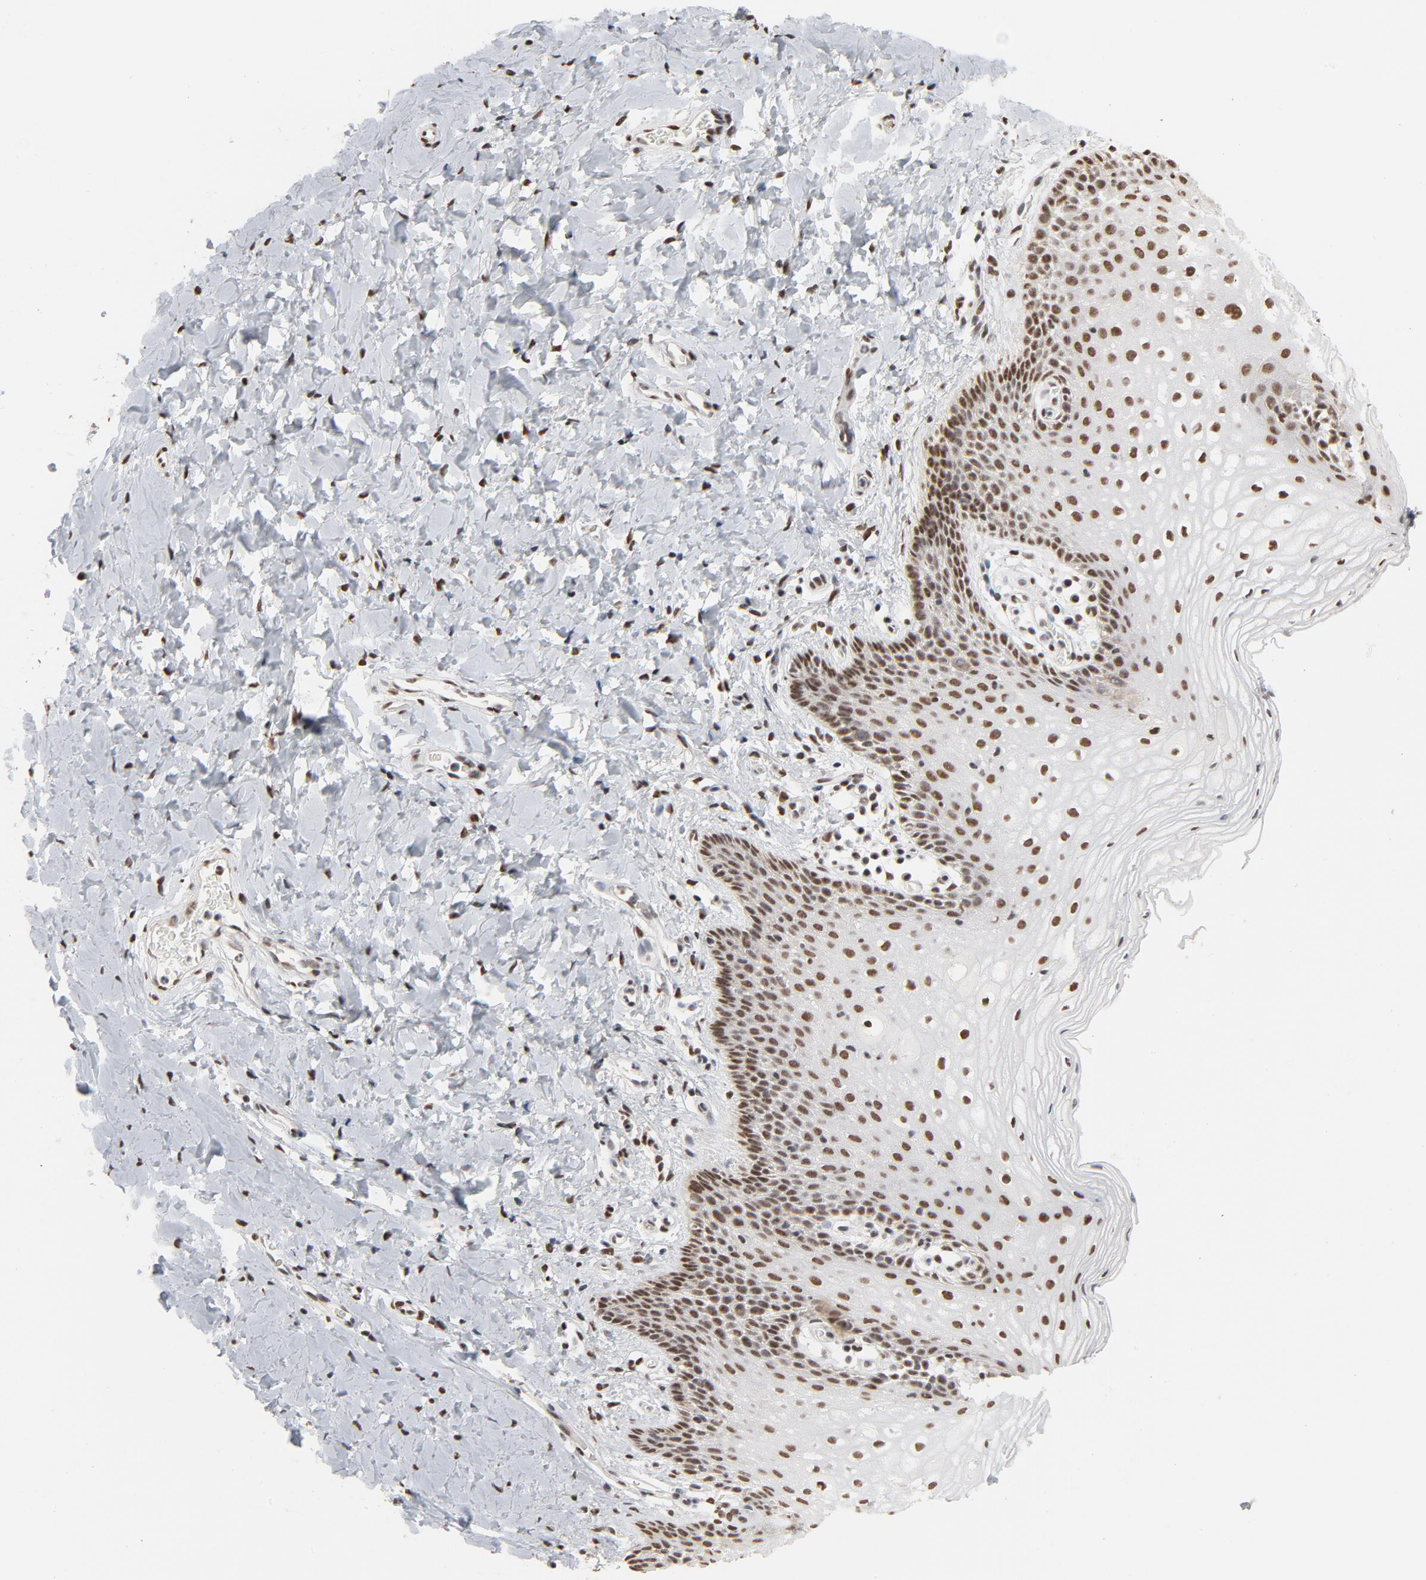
{"staining": {"intensity": "moderate", "quantity": ">75%", "location": "nuclear"}, "tissue": "vagina", "cell_type": "Squamous epithelial cells", "image_type": "normal", "snomed": [{"axis": "morphology", "description": "Normal tissue, NOS"}, {"axis": "topography", "description": "Vagina"}], "caption": "Moderate nuclear protein positivity is identified in approximately >75% of squamous epithelial cells in vagina. The staining was performed using DAB, with brown indicating positive protein expression. Nuclei are stained blue with hematoxylin.", "gene": "MRE11", "patient": {"sex": "female", "age": 55}}